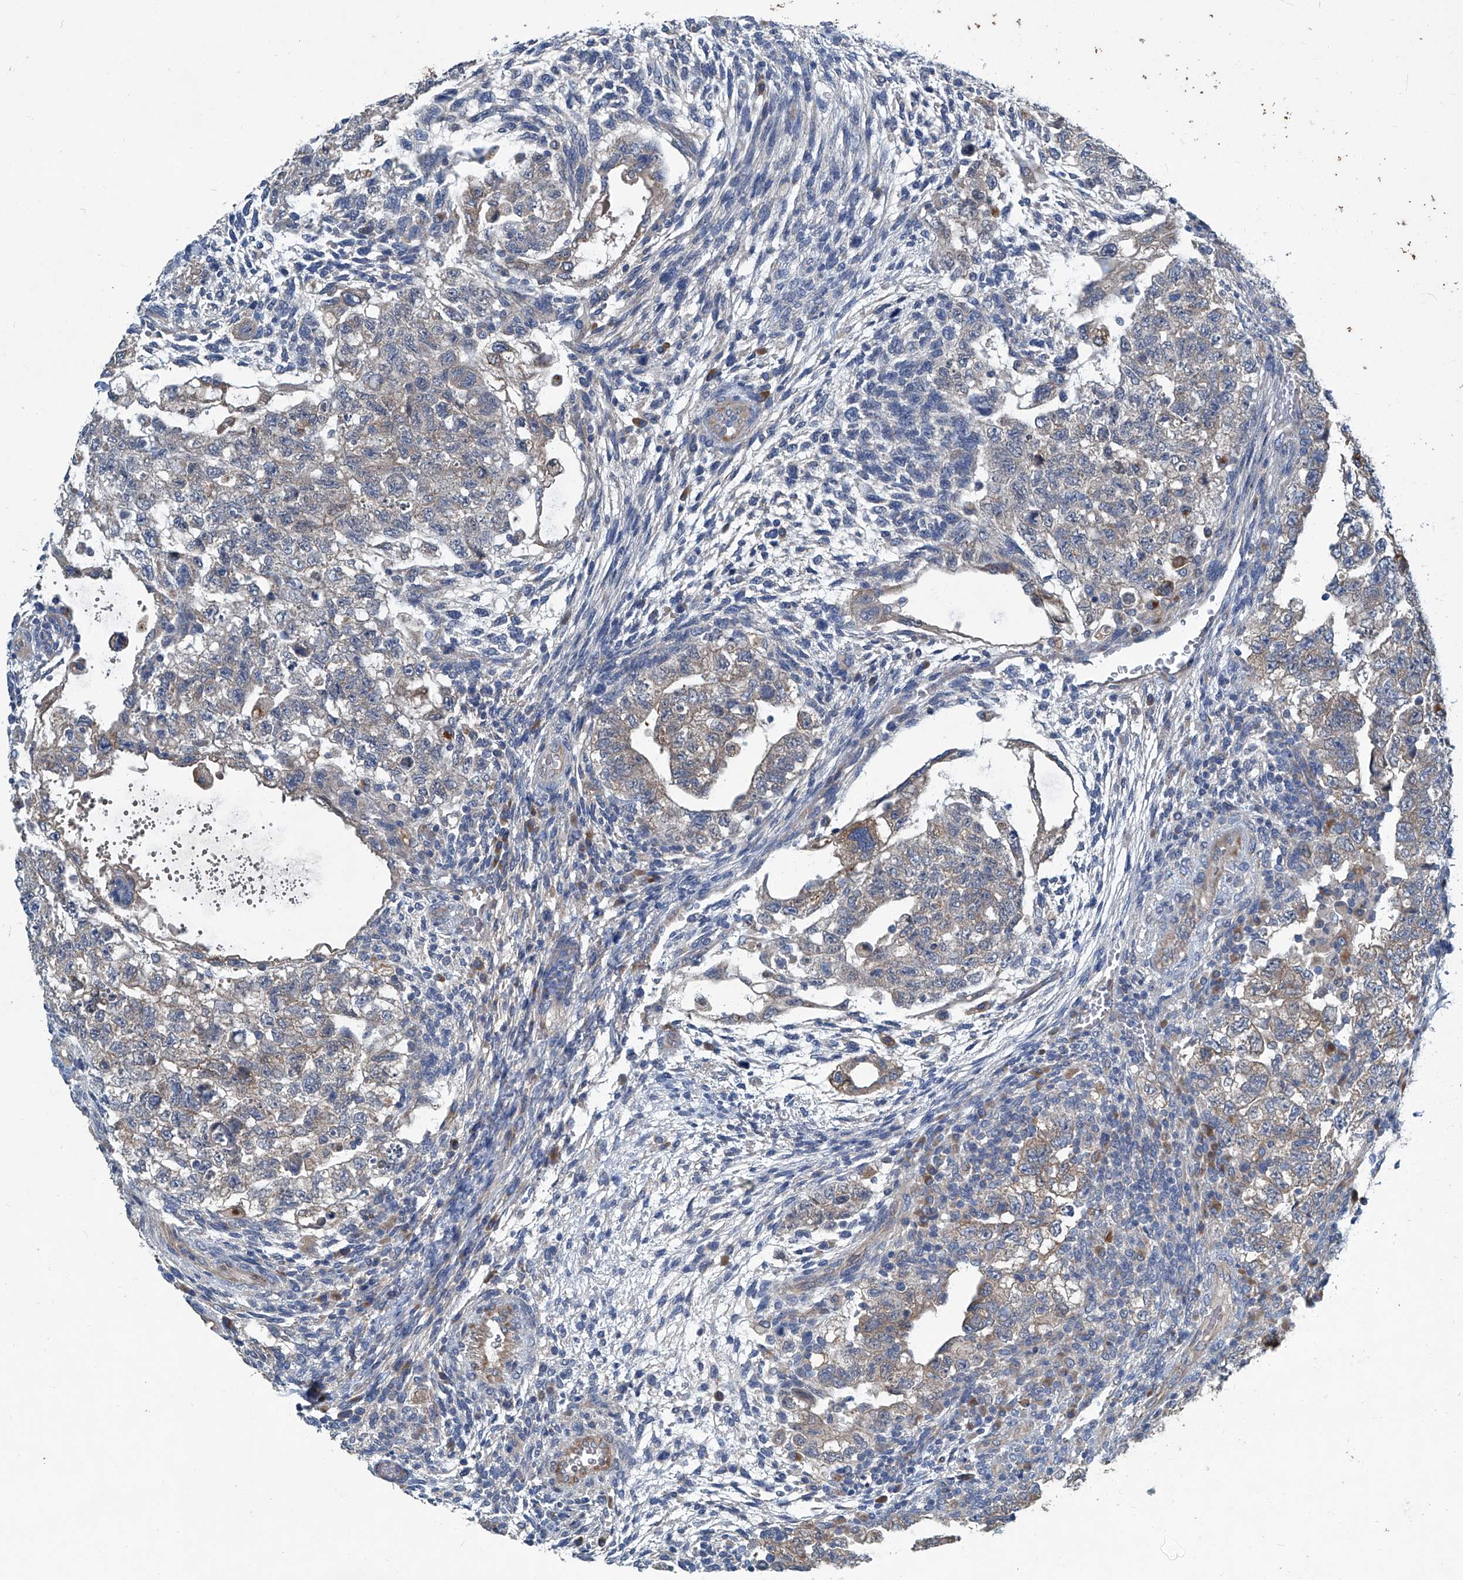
{"staining": {"intensity": "weak", "quantity": ">75%", "location": "cytoplasmic/membranous"}, "tissue": "testis cancer", "cell_type": "Tumor cells", "image_type": "cancer", "snomed": [{"axis": "morphology", "description": "Carcinoma, Embryonal, NOS"}, {"axis": "topography", "description": "Testis"}], "caption": "Immunohistochemical staining of embryonal carcinoma (testis) exhibits low levels of weak cytoplasmic/membranous protein positivity in approximately >75% of tumor cells.", "gene": "SLC26A11", "patient": {"sex": "male", "age": 36}}